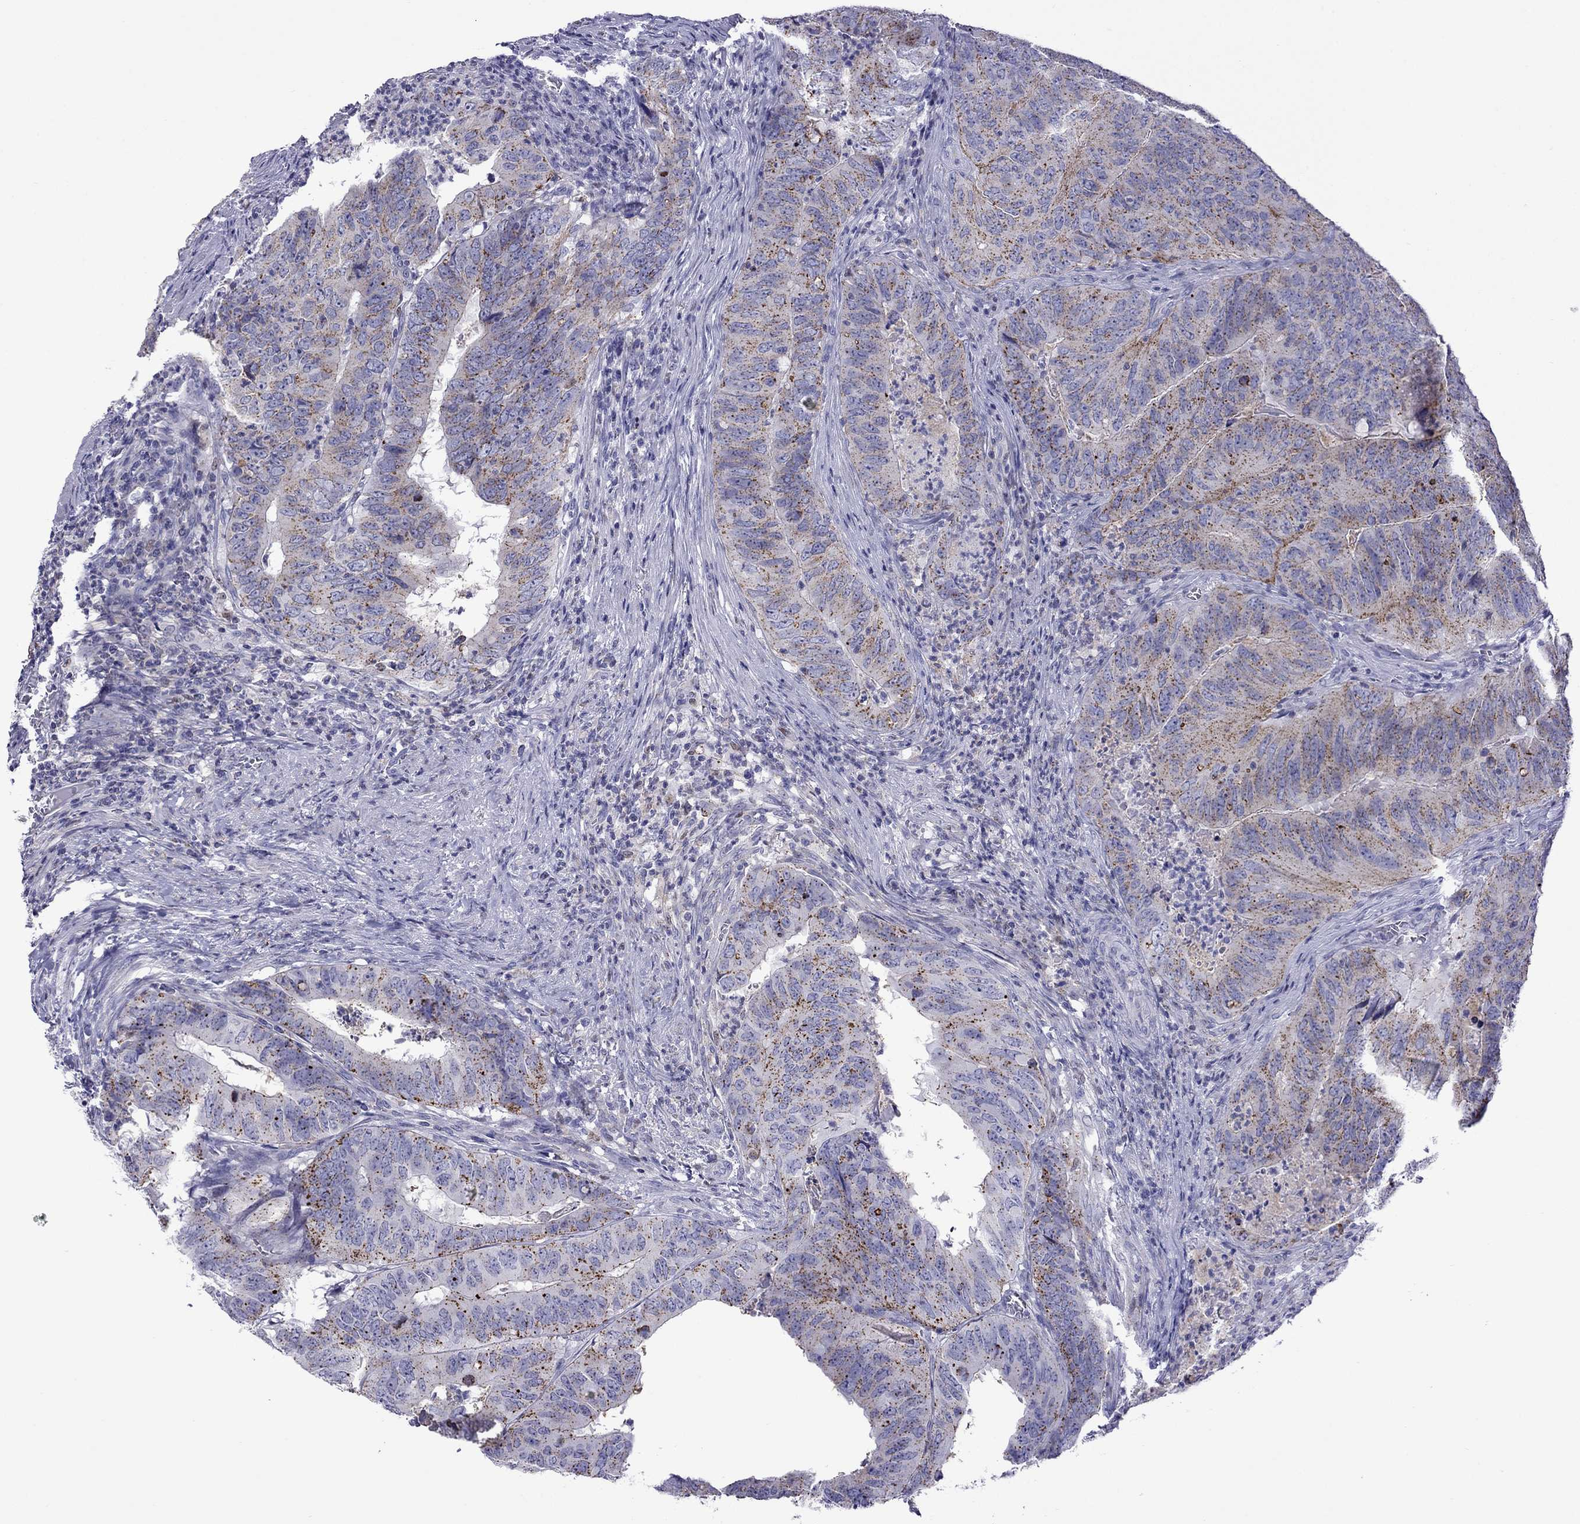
{"staining": {"intensity": "strong", "quantity": ">75%", "location": "cytoplasmic/membranous"}, "tissue": "colorectal cancer", "cell_type": "Tumor cells", "image_type": "cancer", "snomed": [{"axis": "morphology", "description": "Adenocarcinoma, NOS"}, {"axis": "topography", "description": "Colon"}], "caption": "Immunohistochemistry (IHC) of colorectal cancer (adenocarcinoma) shows high levels of strong cytoplasmic/membranous staining in about >75% of tumor cells. Immunohistochemistry (IHC) stains the protein in brown and the nuclei are stained blue.", "gene": "MPZ", "patient": {"sex": "male", "age": 79}}